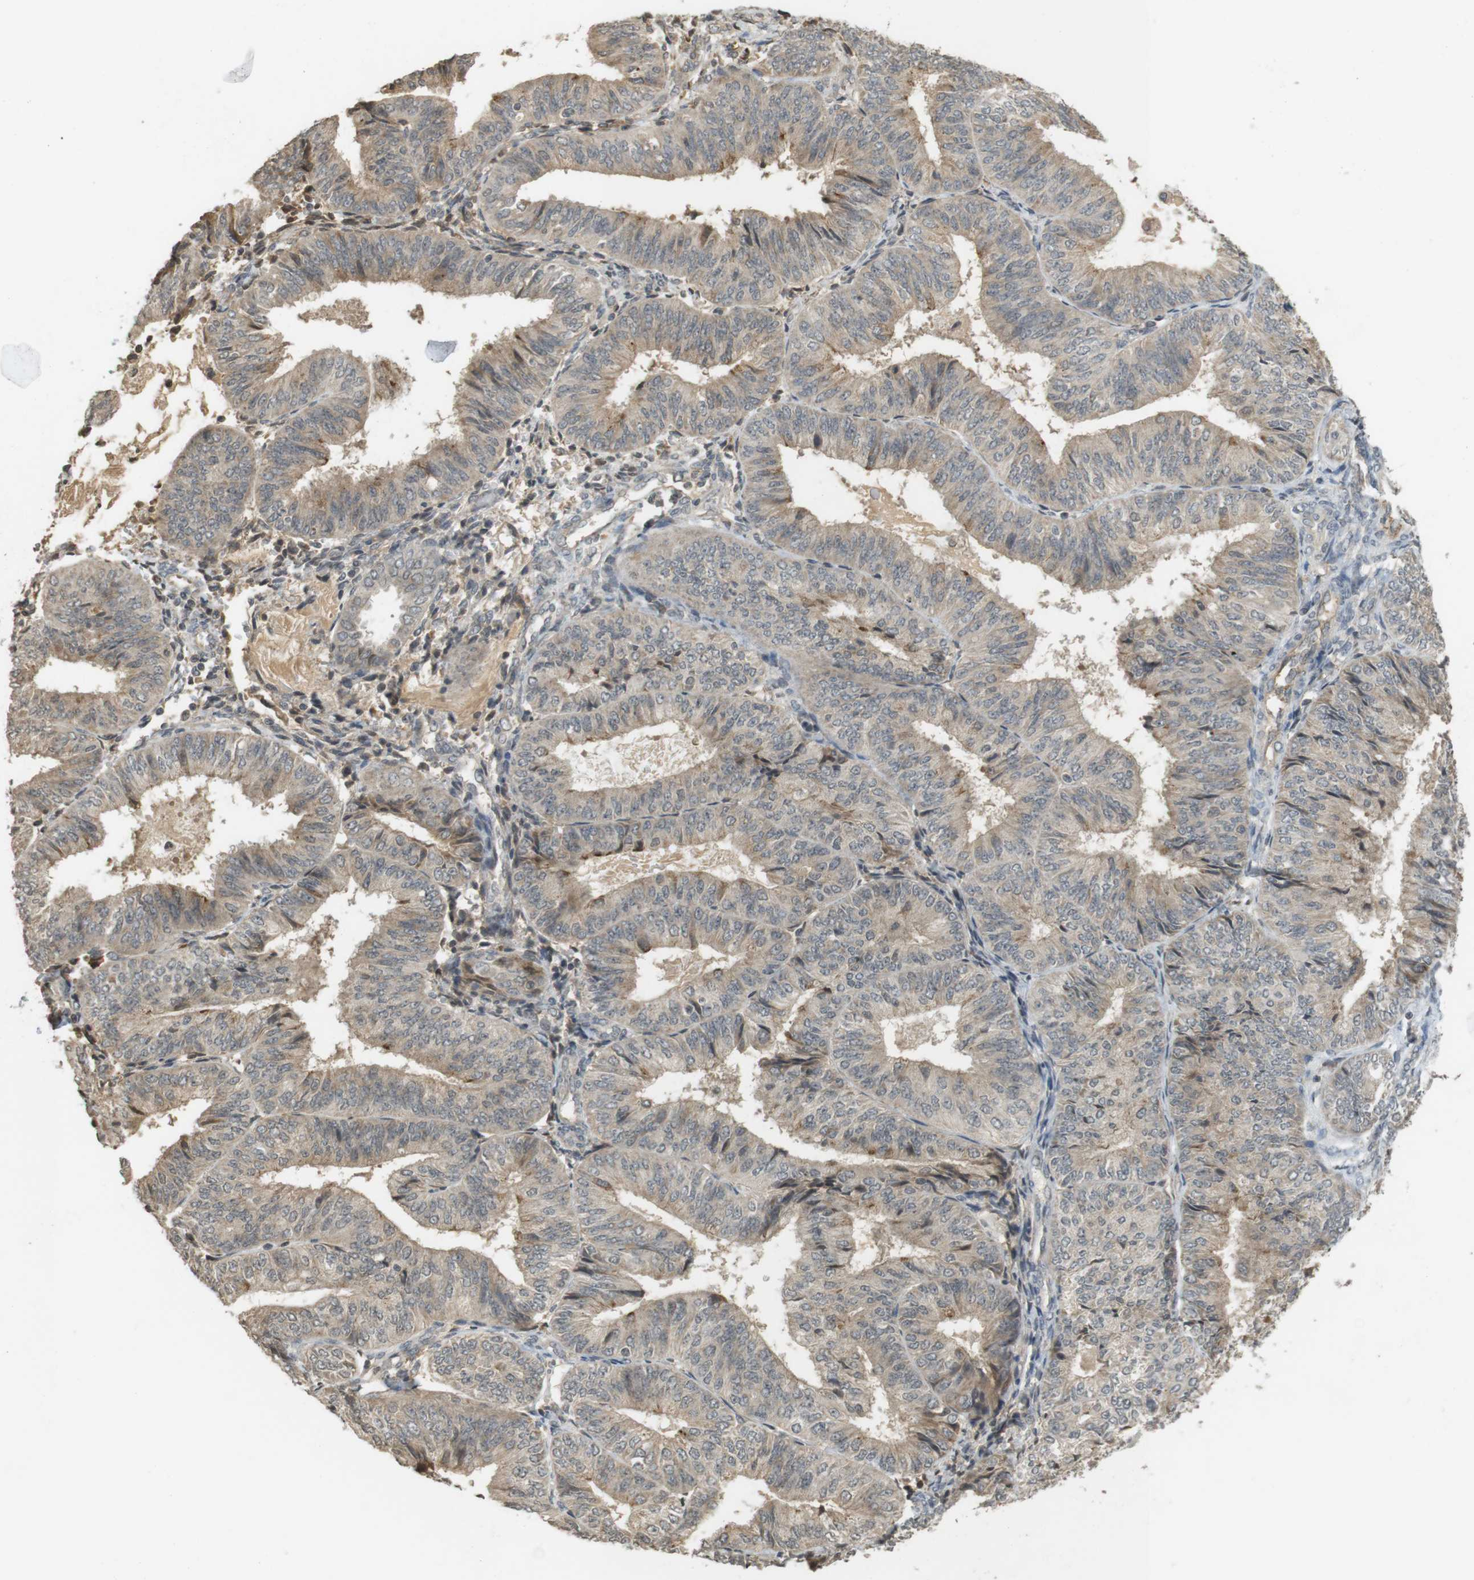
{"staining": {"intensity": "weak", "quantity": "25%-75%", "location": "cytoplasmic/membranous"}, "tissue": "endometrial cancer", "cell_type": "Tumor cells", "image_type": "cancer", "snomed": [{"axis": "morphology", "description": "Adenocarcinoma, NOS"}, {"axis": "topography", "description": "Endometrium"}], "caption": "This is an image of immunohistochemistry (IHC) staining of endometrial adenocarcinoma, which shows weak staining in the cytoplasmic/membranous of tumor cells.", "gene": "SRR", "patient": {"sex": "female", "age": 58}}